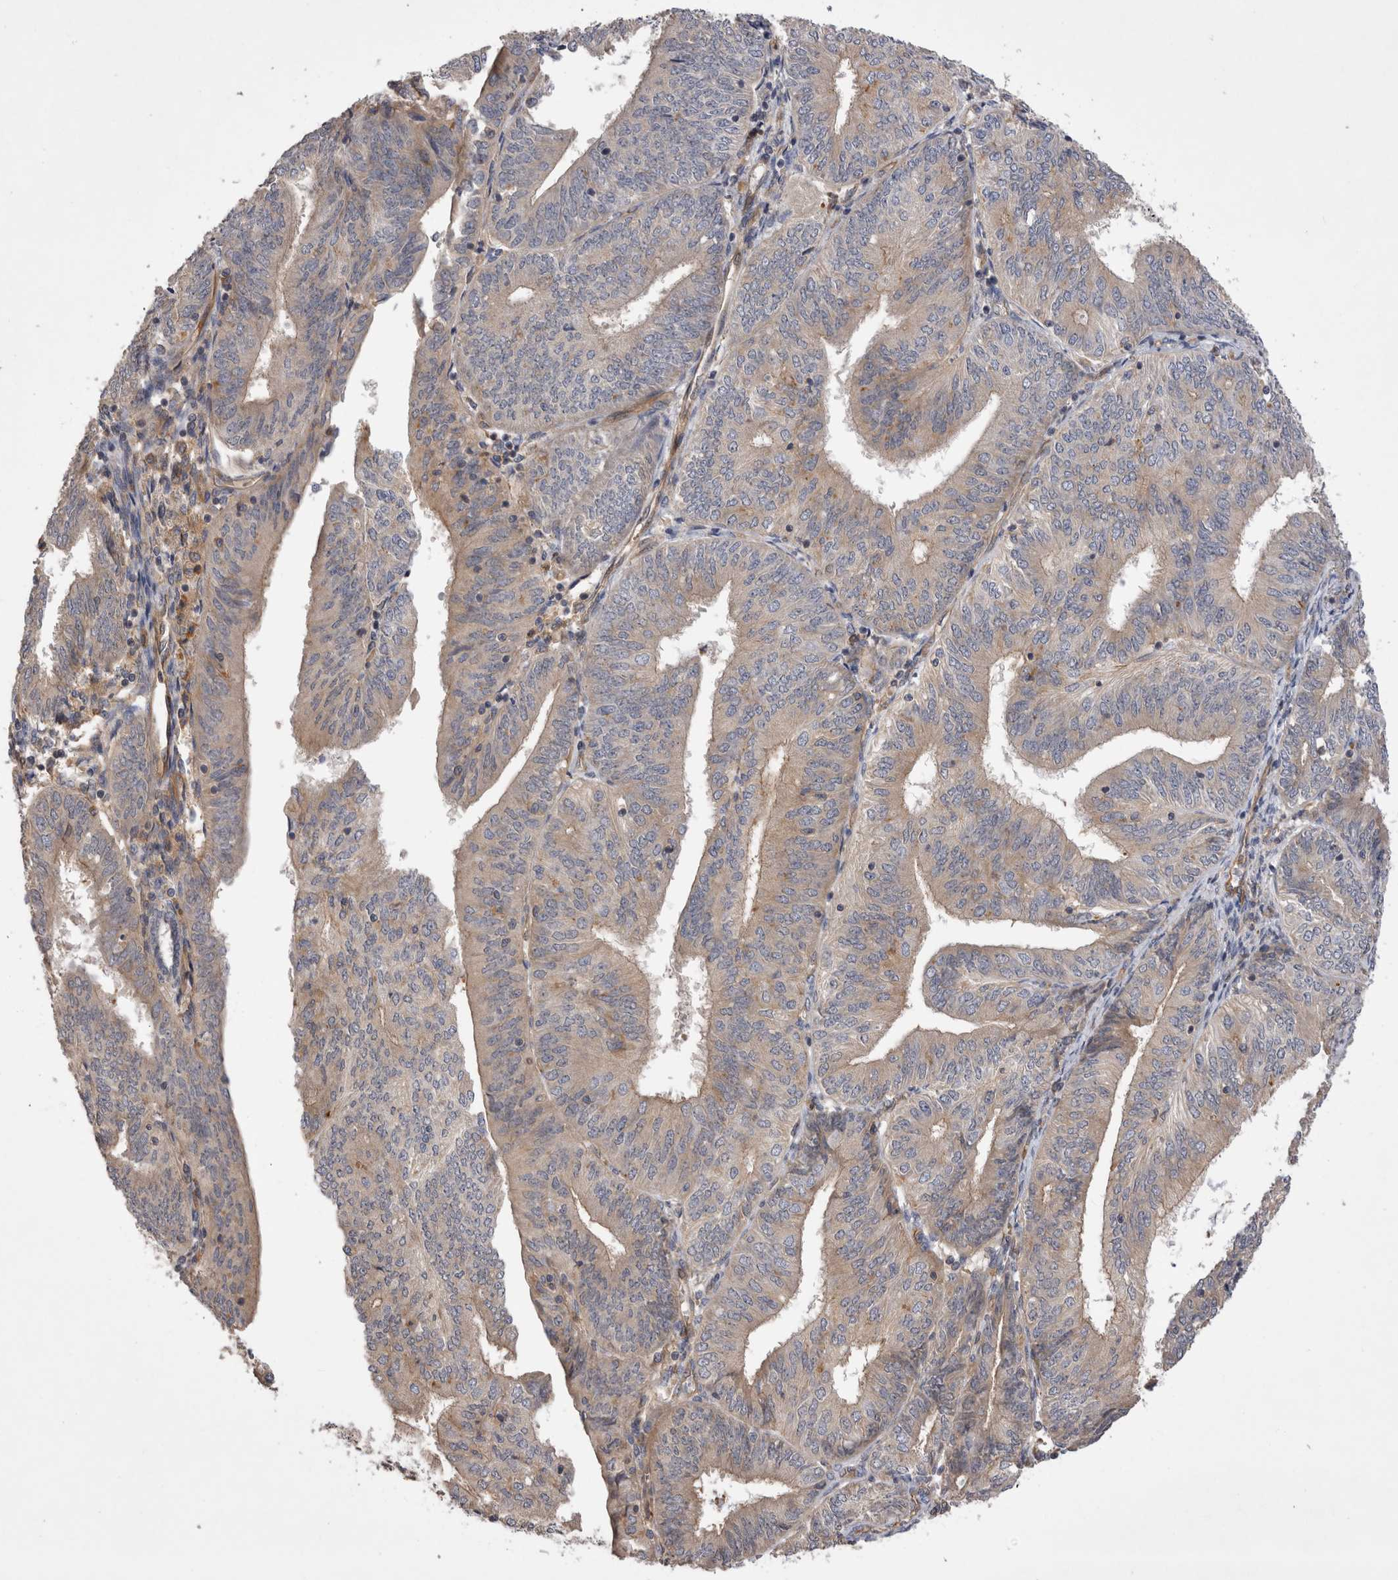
{"staining": {"intensity": "weak", "quantity": "<25%", "location": "cytoplasmic/membranous"}, "tissue": "endometrial cancer", "cell_type": "Tumor cells", "image_type": "cancer", "snomed": [{"axis": "morphology", "description": "Adenocarcinoma, NOS"}, {"axis": "topography", "description": "Endometrium"}], "caption": "Human endometrial cancer (adenocarcinoma) stained for a protein using IHC displays no expression in tumor cells.", "gene": "BNIP2", "patient": {"sex": "female", "age": 58}}